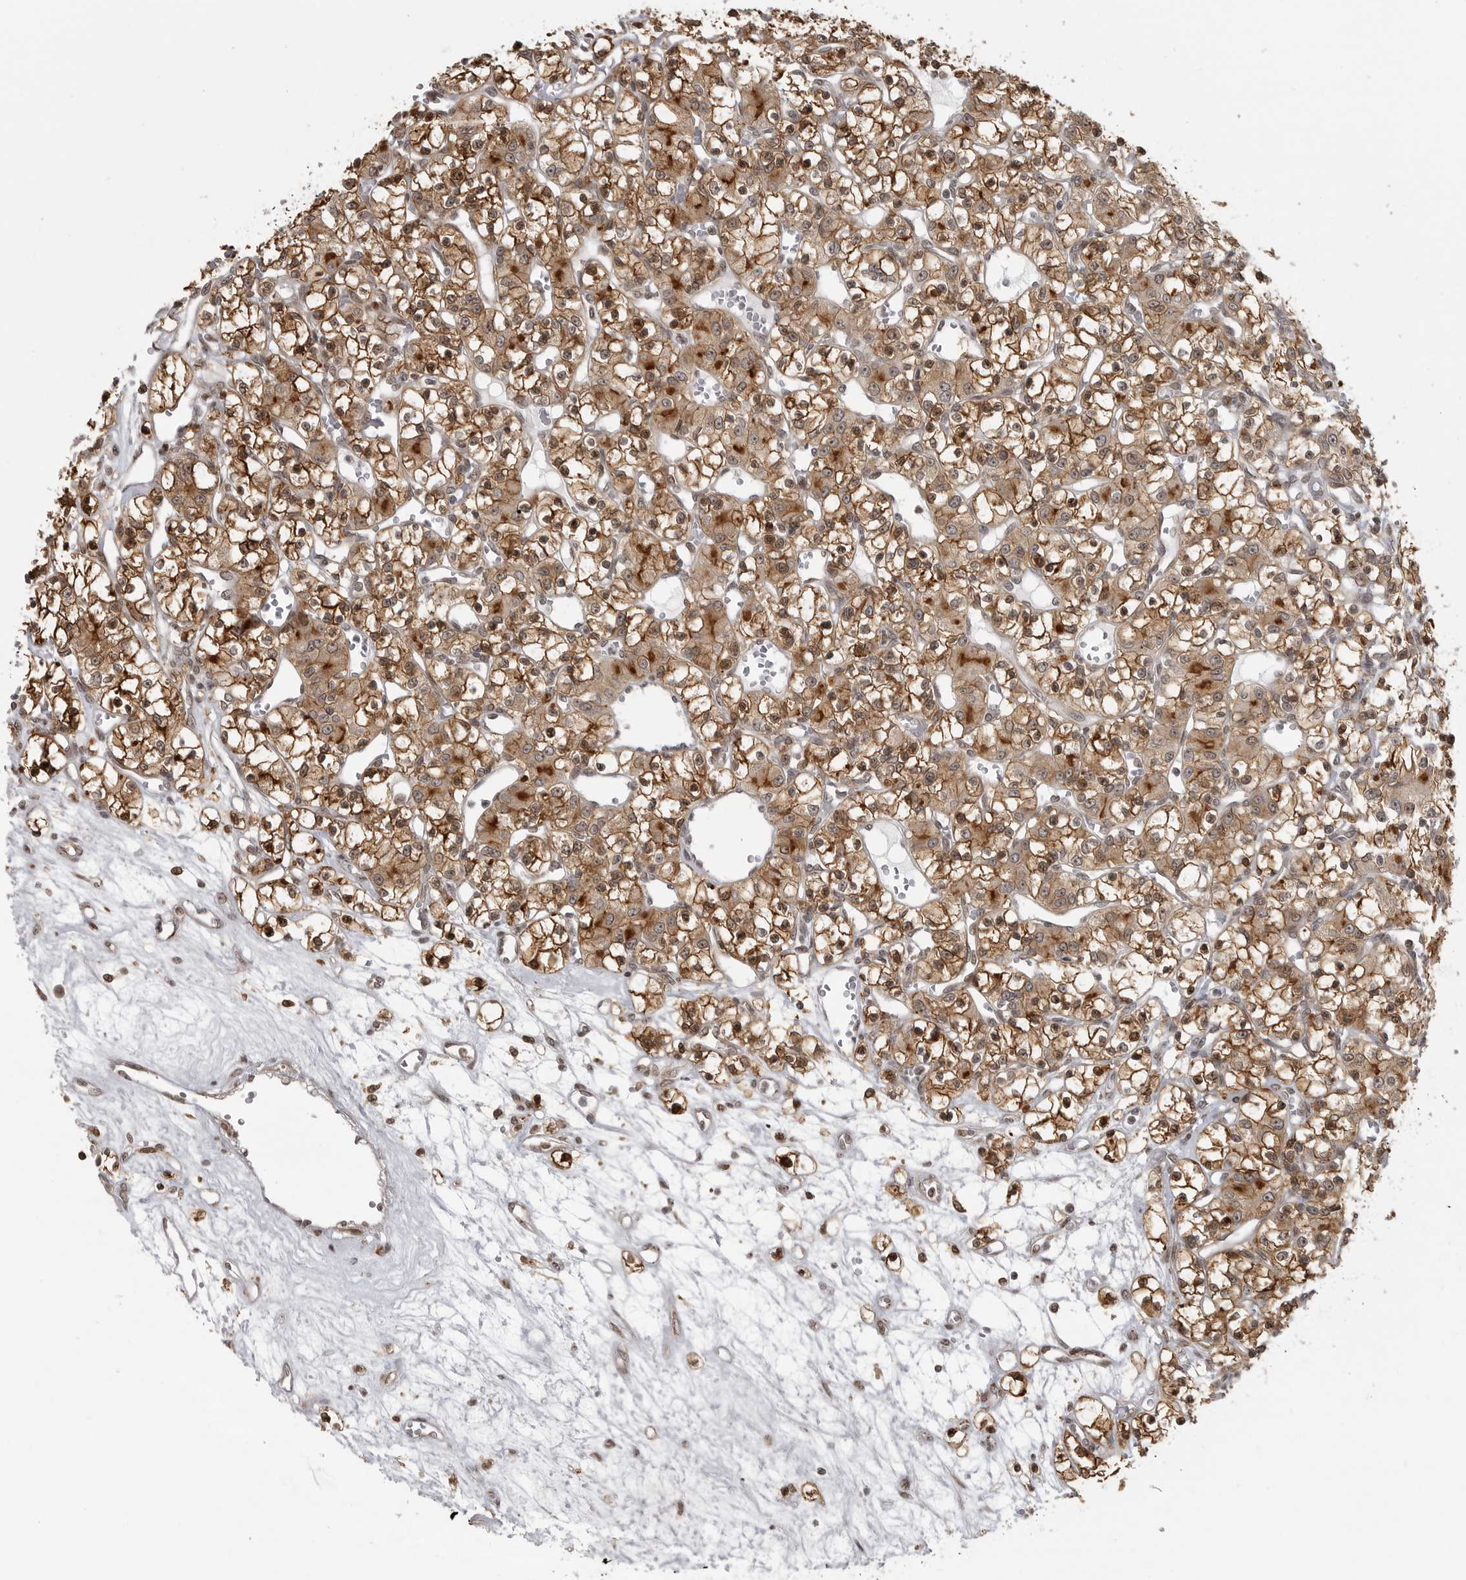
{"staining": {"intensity": "moderate", "quantity": ">75%", "location": "cytoplasmic/membranous,nuclear"}, "tissue": "renal cancer", "cell_type": "Tumor cells", "image_type": "cancer", "snomed": [{"axis": "morphology", "description": "Adenocarcinoma, NOS"}, {"axis": "topography", "description": "Kidney"}], "caption": "Adenocarcinoma (renal) tissue shows moderate cytoplasmic/membranous and nuclear positivity in approximately >75% of tumor cells", "gene": "ISG20L2", "patient": {"sex": "female", "age": 59}}